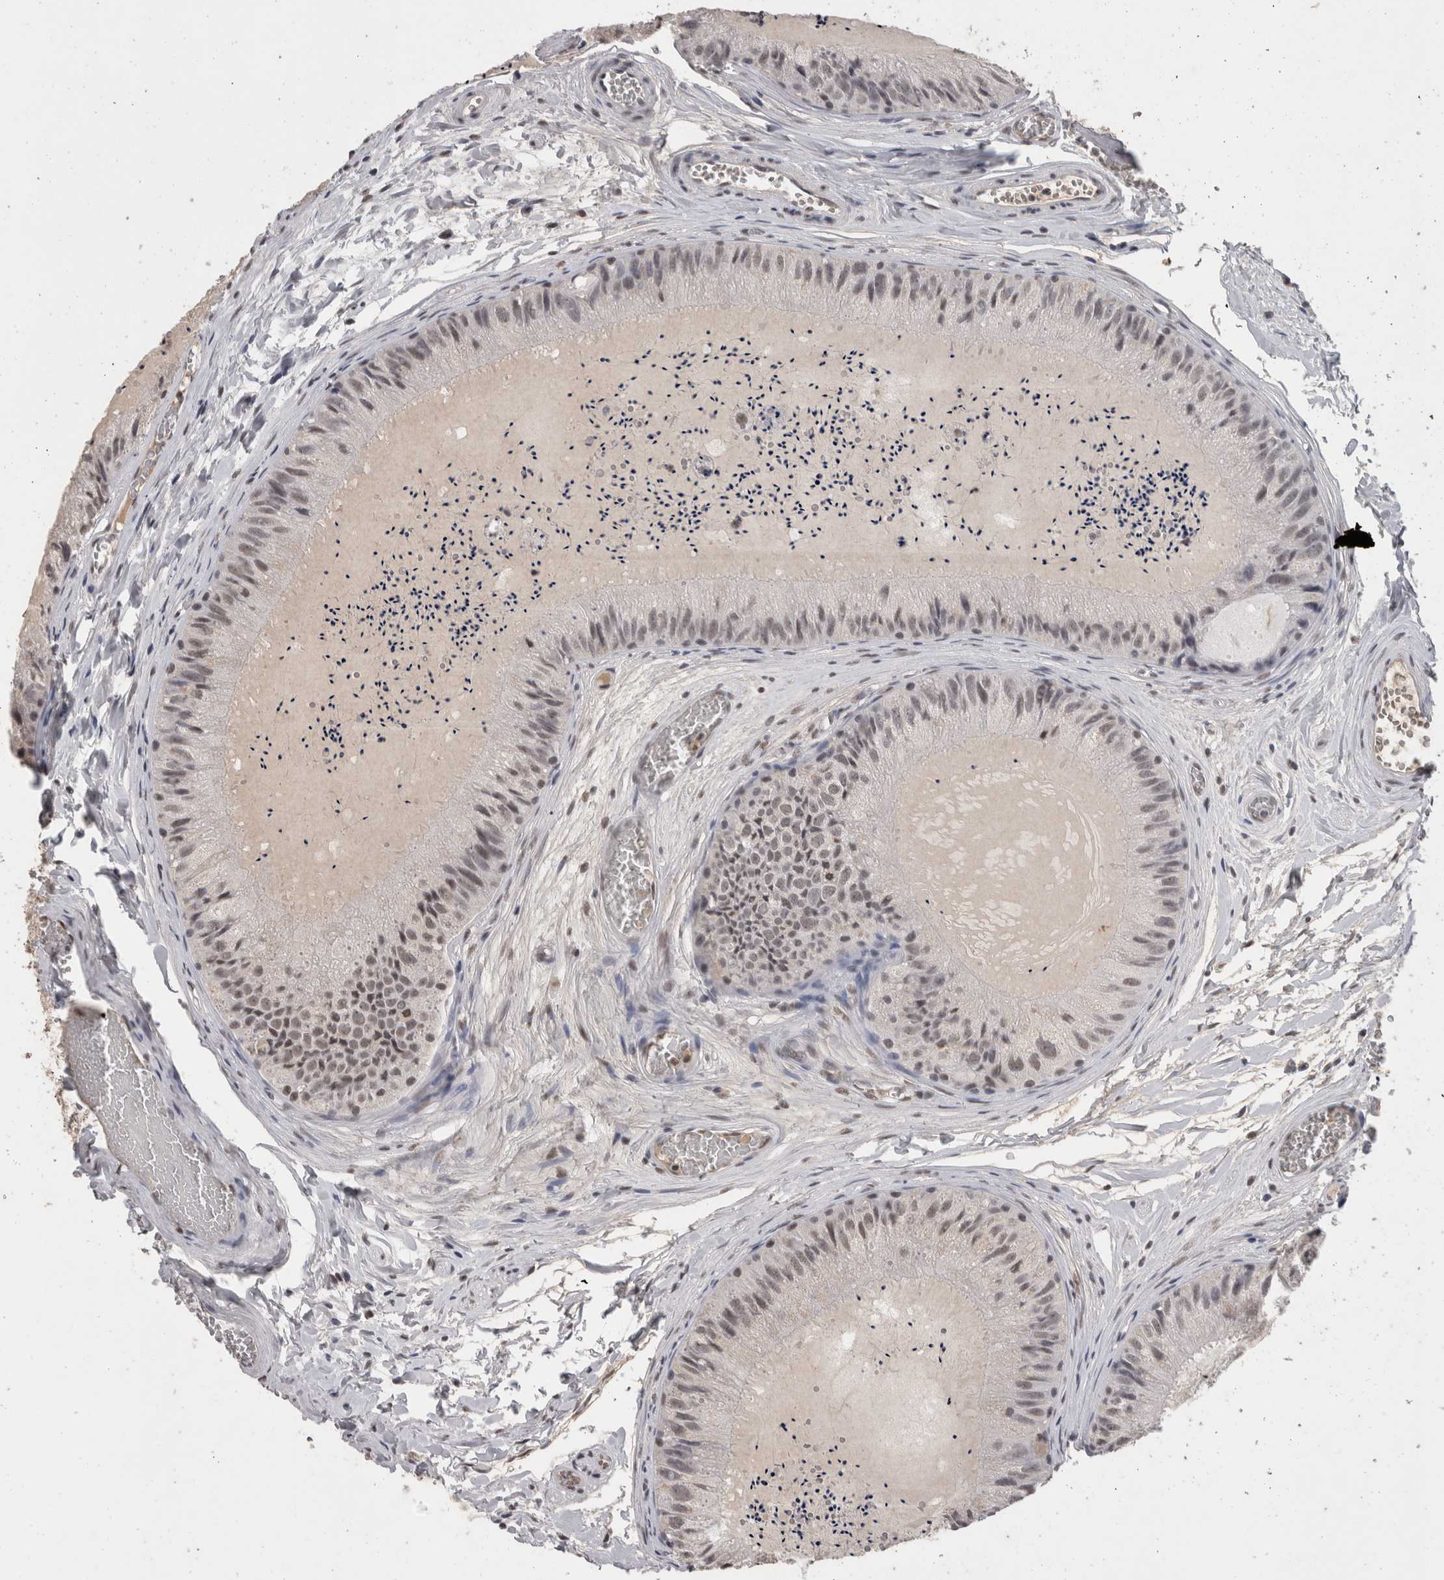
{"staining": {"intensity": "moderate", "quantity": "25%-75%", "location": "nuclear"}, "tissue": "epididymis", "cell_type": "Glandular cells", "image_type": "normal", "snomed": [{"axis": "morphology", "description": "Normal tissue, NOS"}, {"axis": "topography", "description": "Epididymis"}], "caption": "A brown stain highlights moderate nuclear positivity of a protein in glandular cells of normal human epididymis.", "gene": "DDX17", "patient": {"sex": "male", "age": 31}}